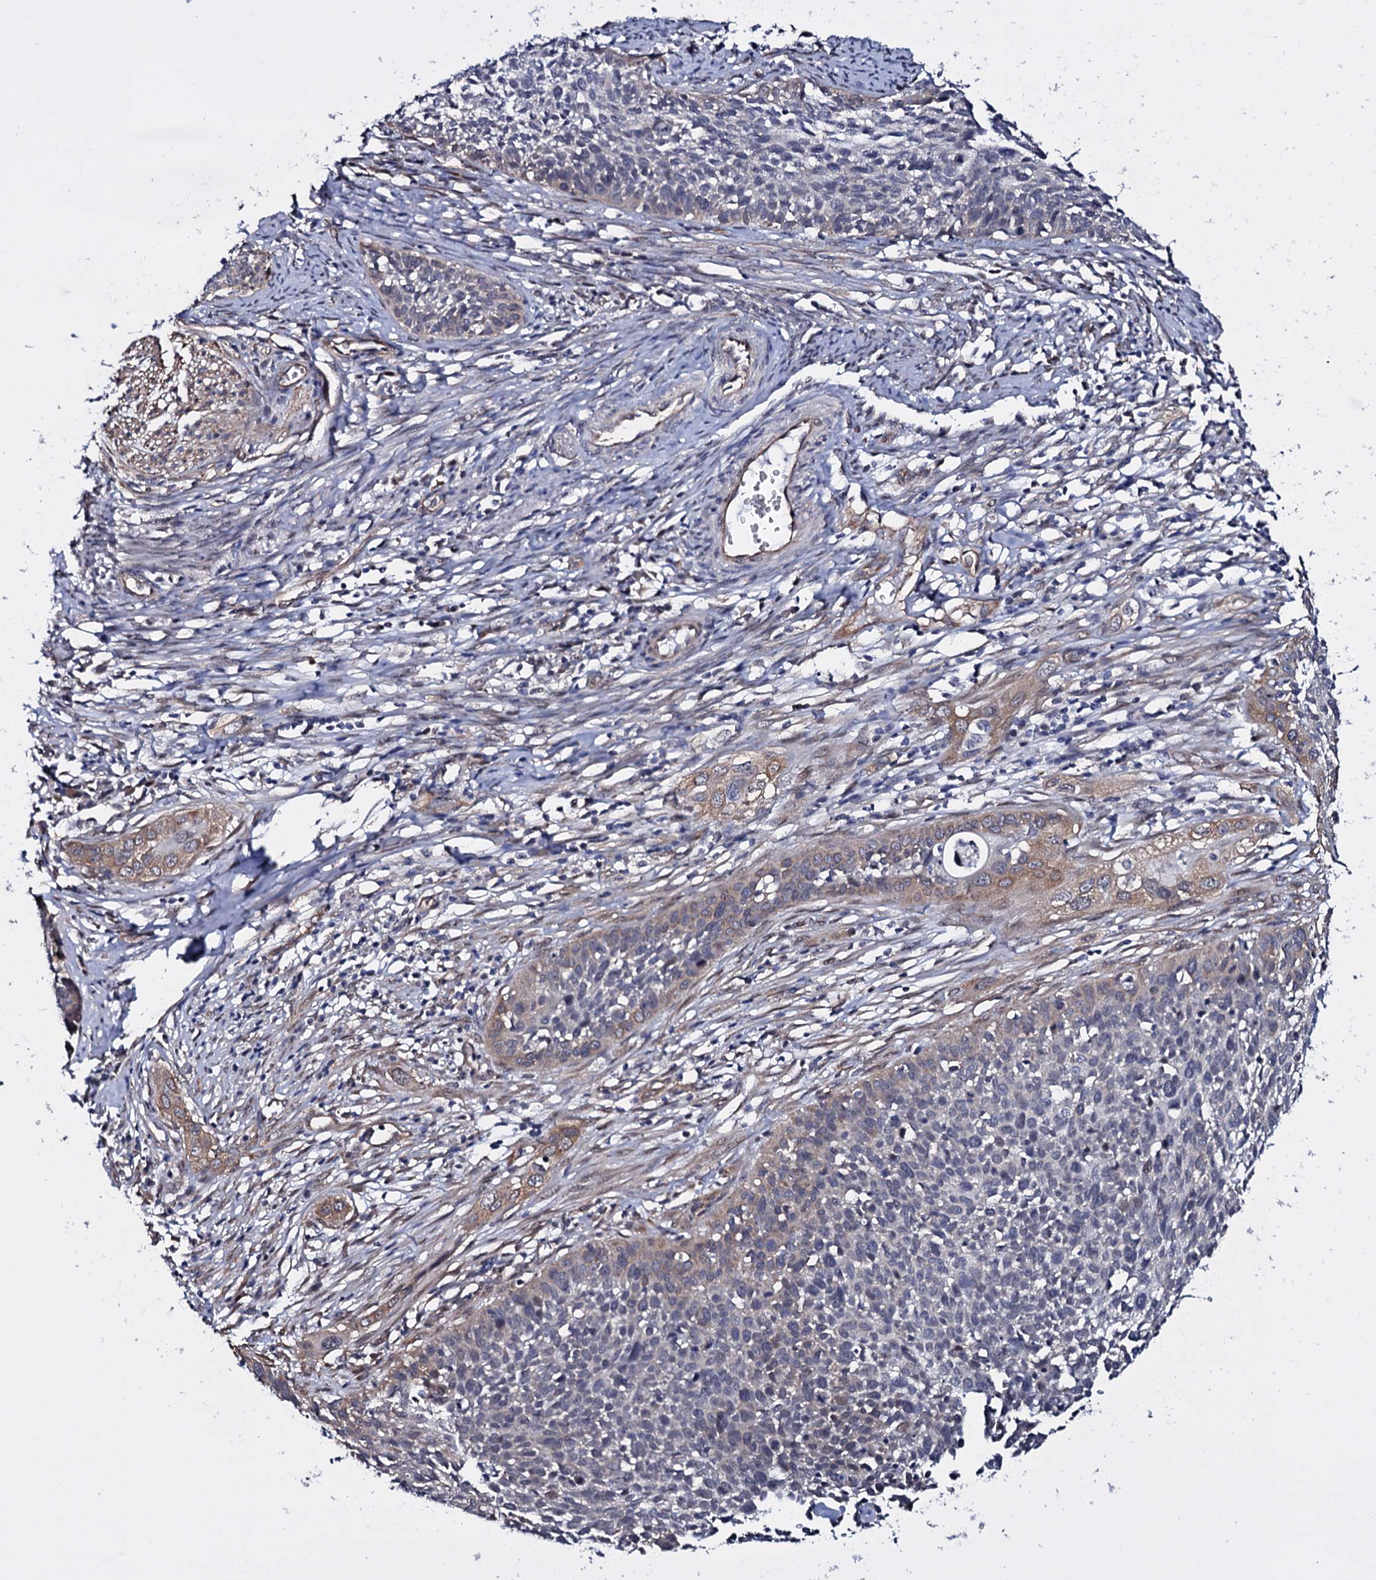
{"staining": {"intensity": "weak", "quantity": "<25%", "location": "cytoplasmic/membranous"}, "tissue": "cervical cancer", "cell_type": "Tumor cells", "image_type": "cancer", "snomed": [{"axis": "morphology", "description": "Squamous cell carcinoma, NOS"}, {"axis": "topography", "description": "Cervix"}], "caption": "Tumor cells show no significant staining in squamous cell carcinoma (cervical).", "gene": "GAREM1", "patient": {"sex": "female", "age": 34}}